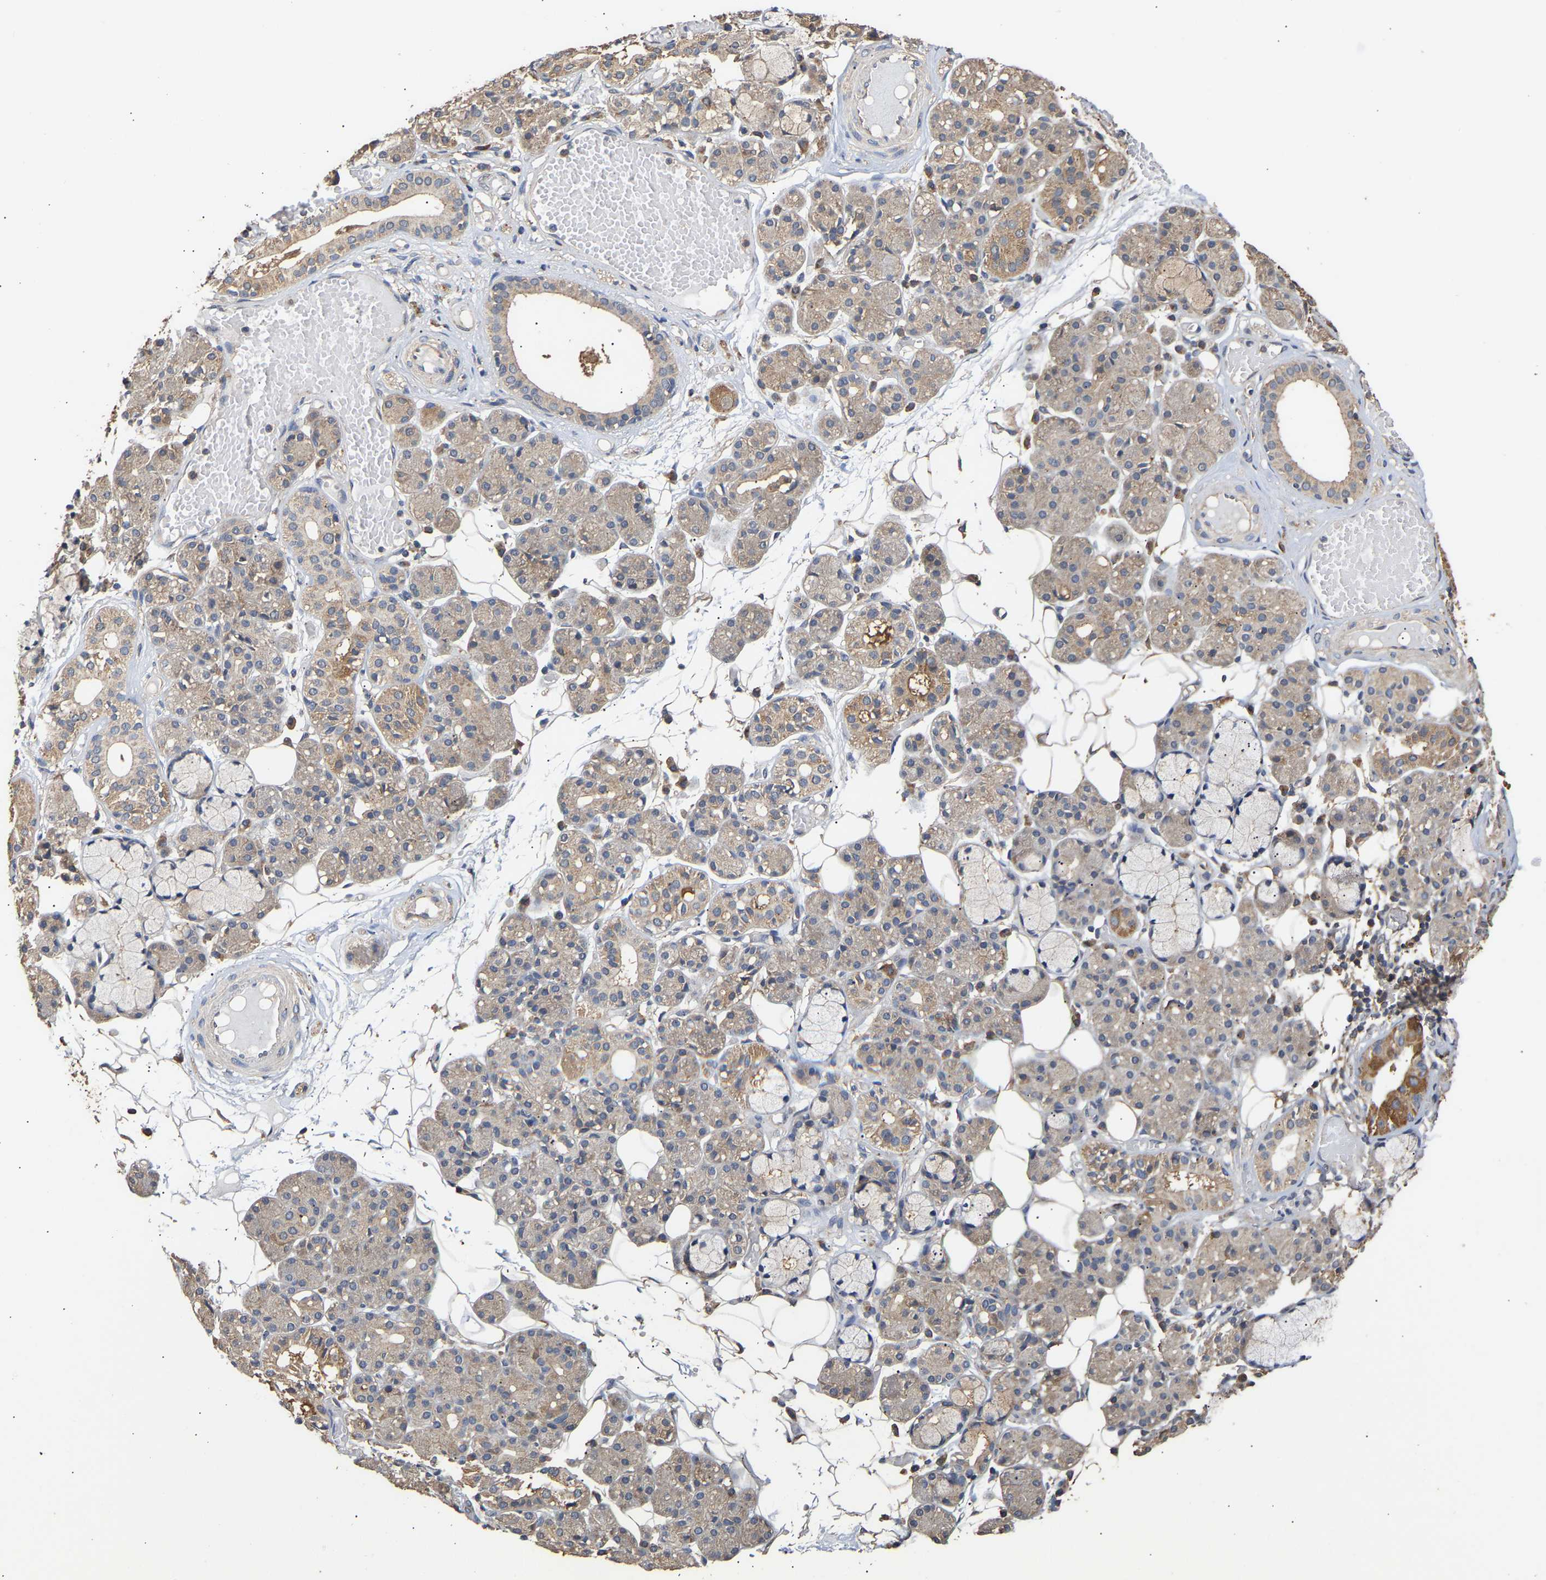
{"staining": {"intensity": "moderate", "quantity": ">75%", "location": "cytoplasmic/membranous"}, "tissue": "salivary gland", "cell_type": "Glandular cells", "image_type": "normal", "snomed": [{"axis": "morphology", "description": "Normal tissue, NOS"}, {"axis": "topography", "description": "Salivary gland"}], "caption": "DAB (3,3'-diaminobenzidine) immunohistochemical staining of unremarkable salivary gland exhibits moderate cytoplasmic/membranous protein expression in approximately >75% of glandular cells.", "gene": "ZNF26", "patient": {"sex": "male", "age": 63}}